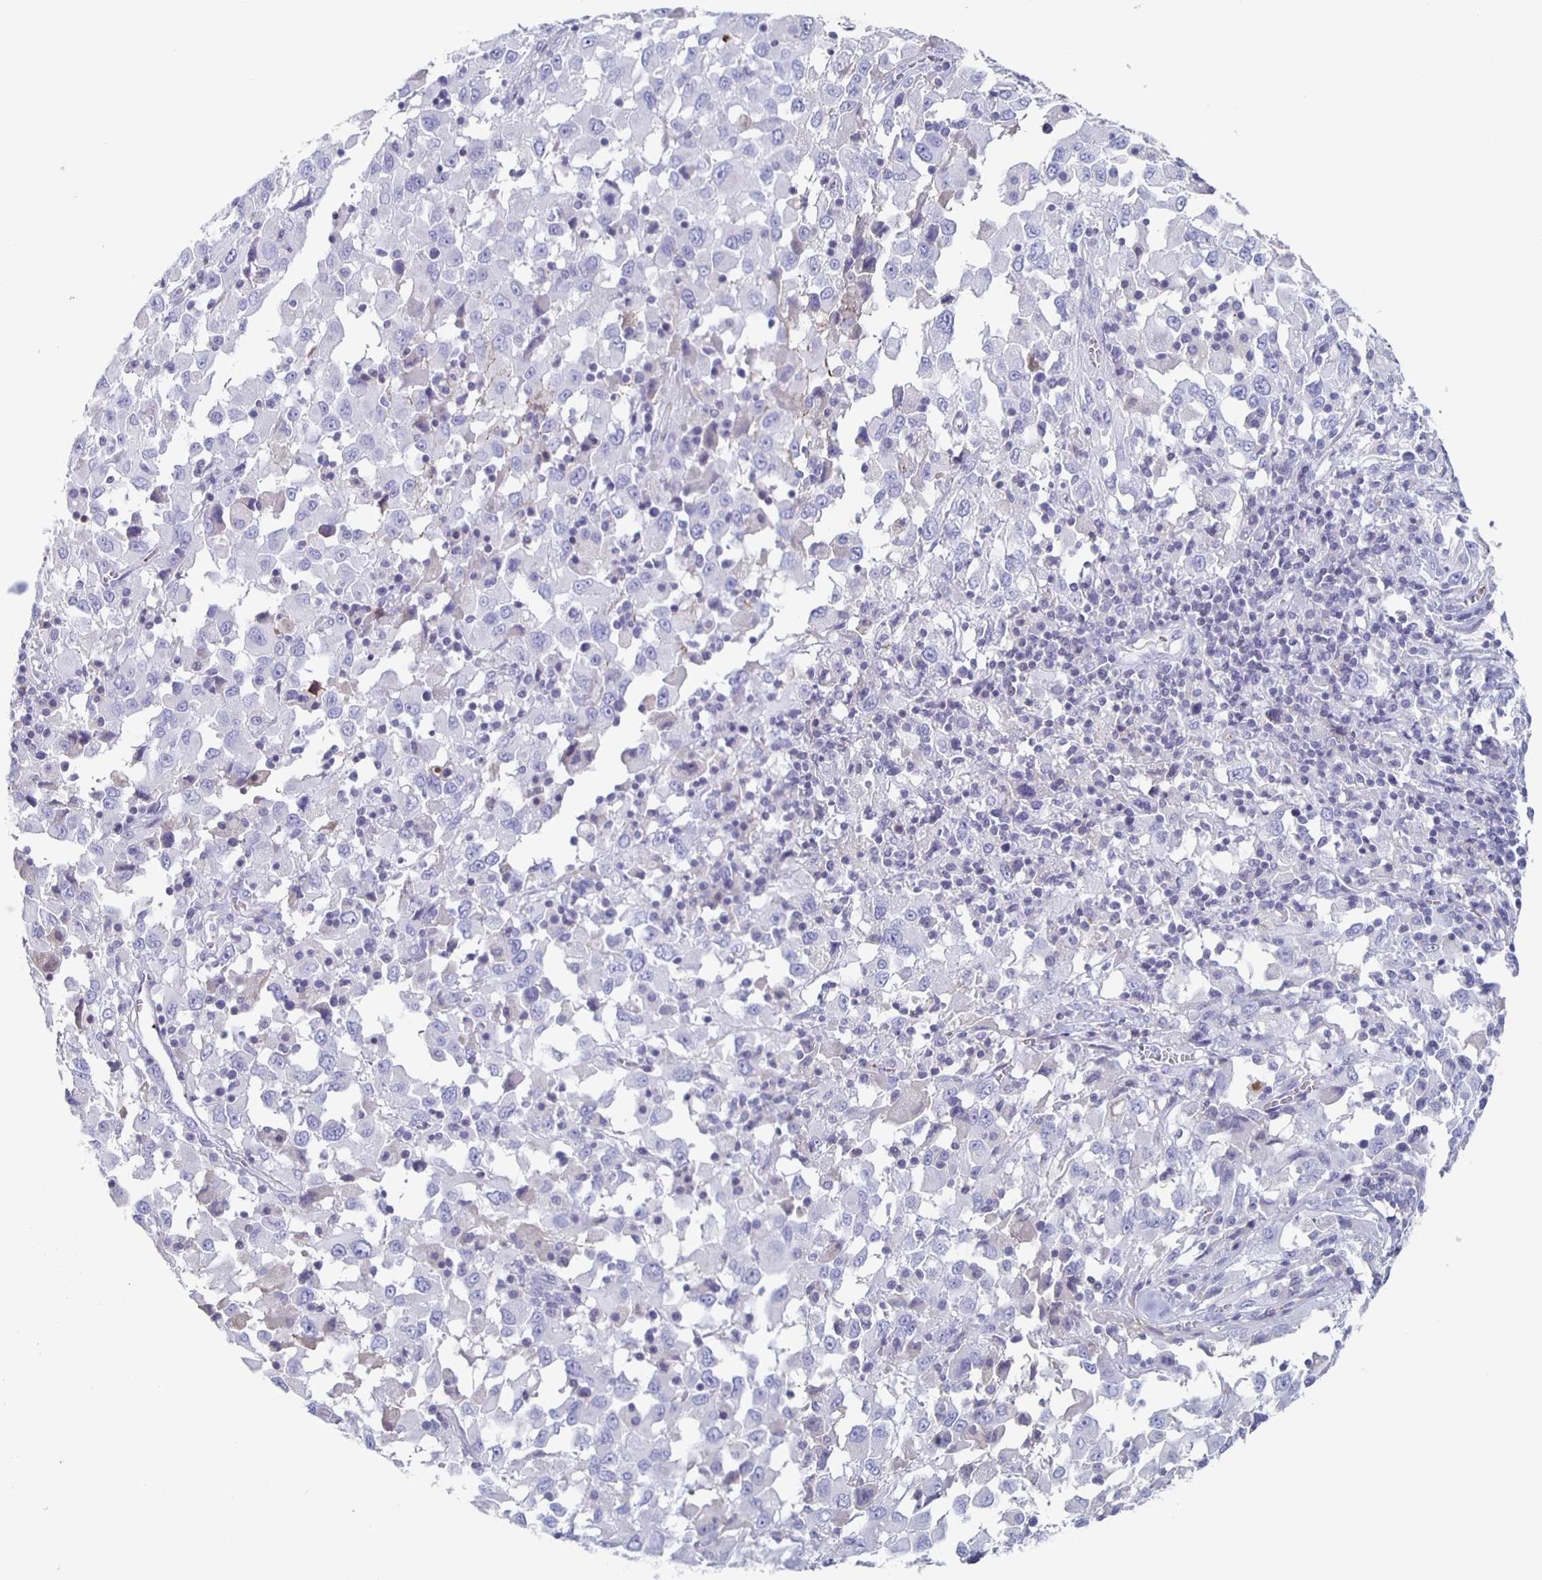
{"staining": {"intensity": "negative", "quantity": "none", "location": "none"}, "tissue": "melanoma", "cell_type": "Tumor cells", "image_type": "cancer", "snomed": [{"axis": "morphology", "description": "Malignant melanoma, Metastatic site"}, {"axis": "topography", "description": "Soft tissue"}], "caption": "Human malignant melanoma (metastatic site) stained for a protein using IHC shows no positivity in tumor cells.", "gene": "FGA", "patient": {"sex": "male", "age": 50}}